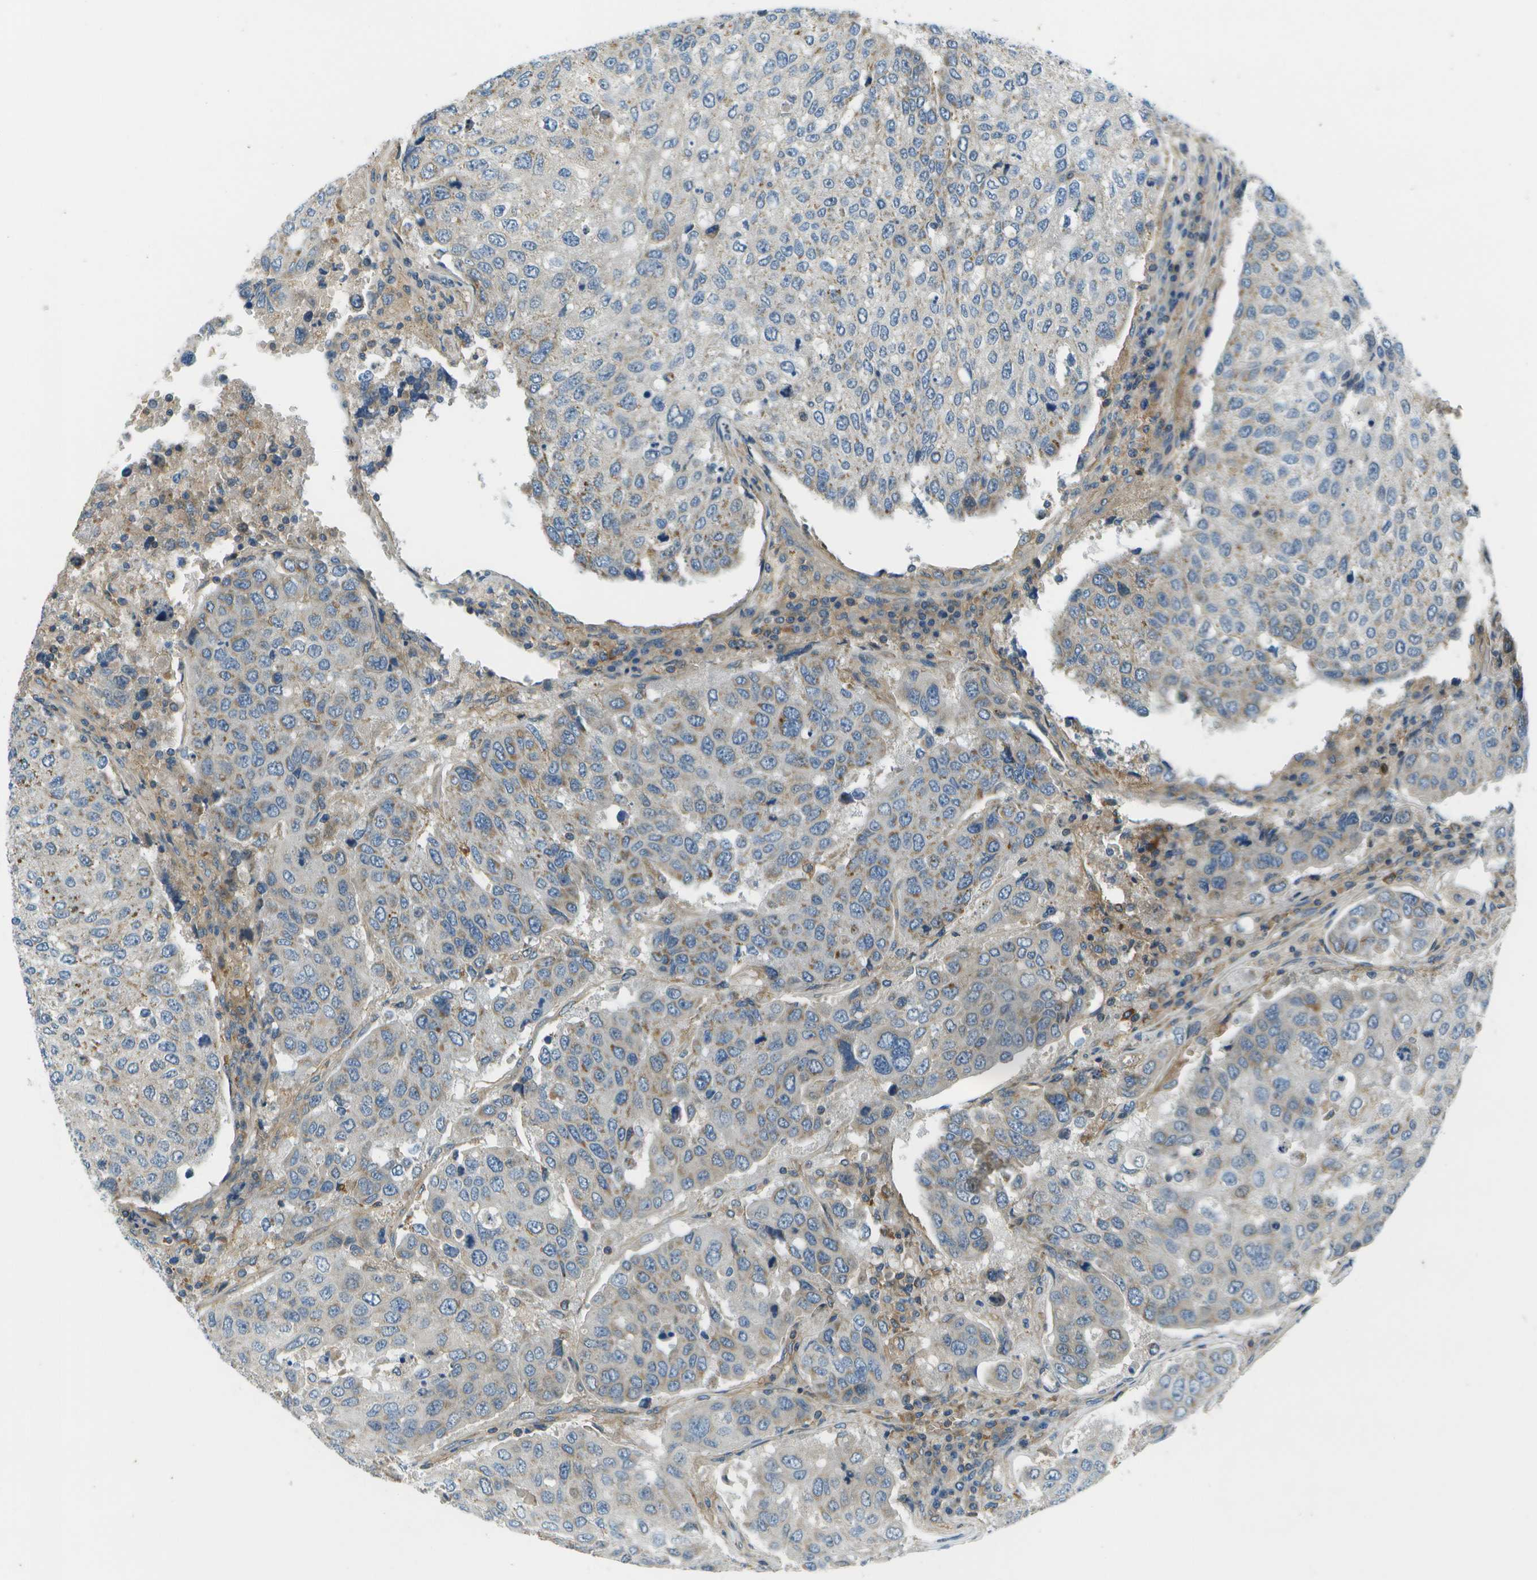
{"staining": {"intensity": "moderate", "quantity": "<25%", "location": "cytoplasmic/membranous"}, "tissue": "urothelial cancer", "cell_type": "Tumor cells", "image_type": "cancer", "snomed": [{"axis": "morphology", "description": "Urothelial carcinoma, High grade"}, {"axis": "topography", "description": "Lymph node"}, {"axis": "topography", "description": "Urinary bladder"}], "caption": "This micrograph demonstrates immunohistochemistry staining of urothelial cancer, with low moderate cytoplasmic/membranous expression in approximately <25% of tumor cells.", "gene": "CTIF", "patient": {"sex": "male", "age": 51}}